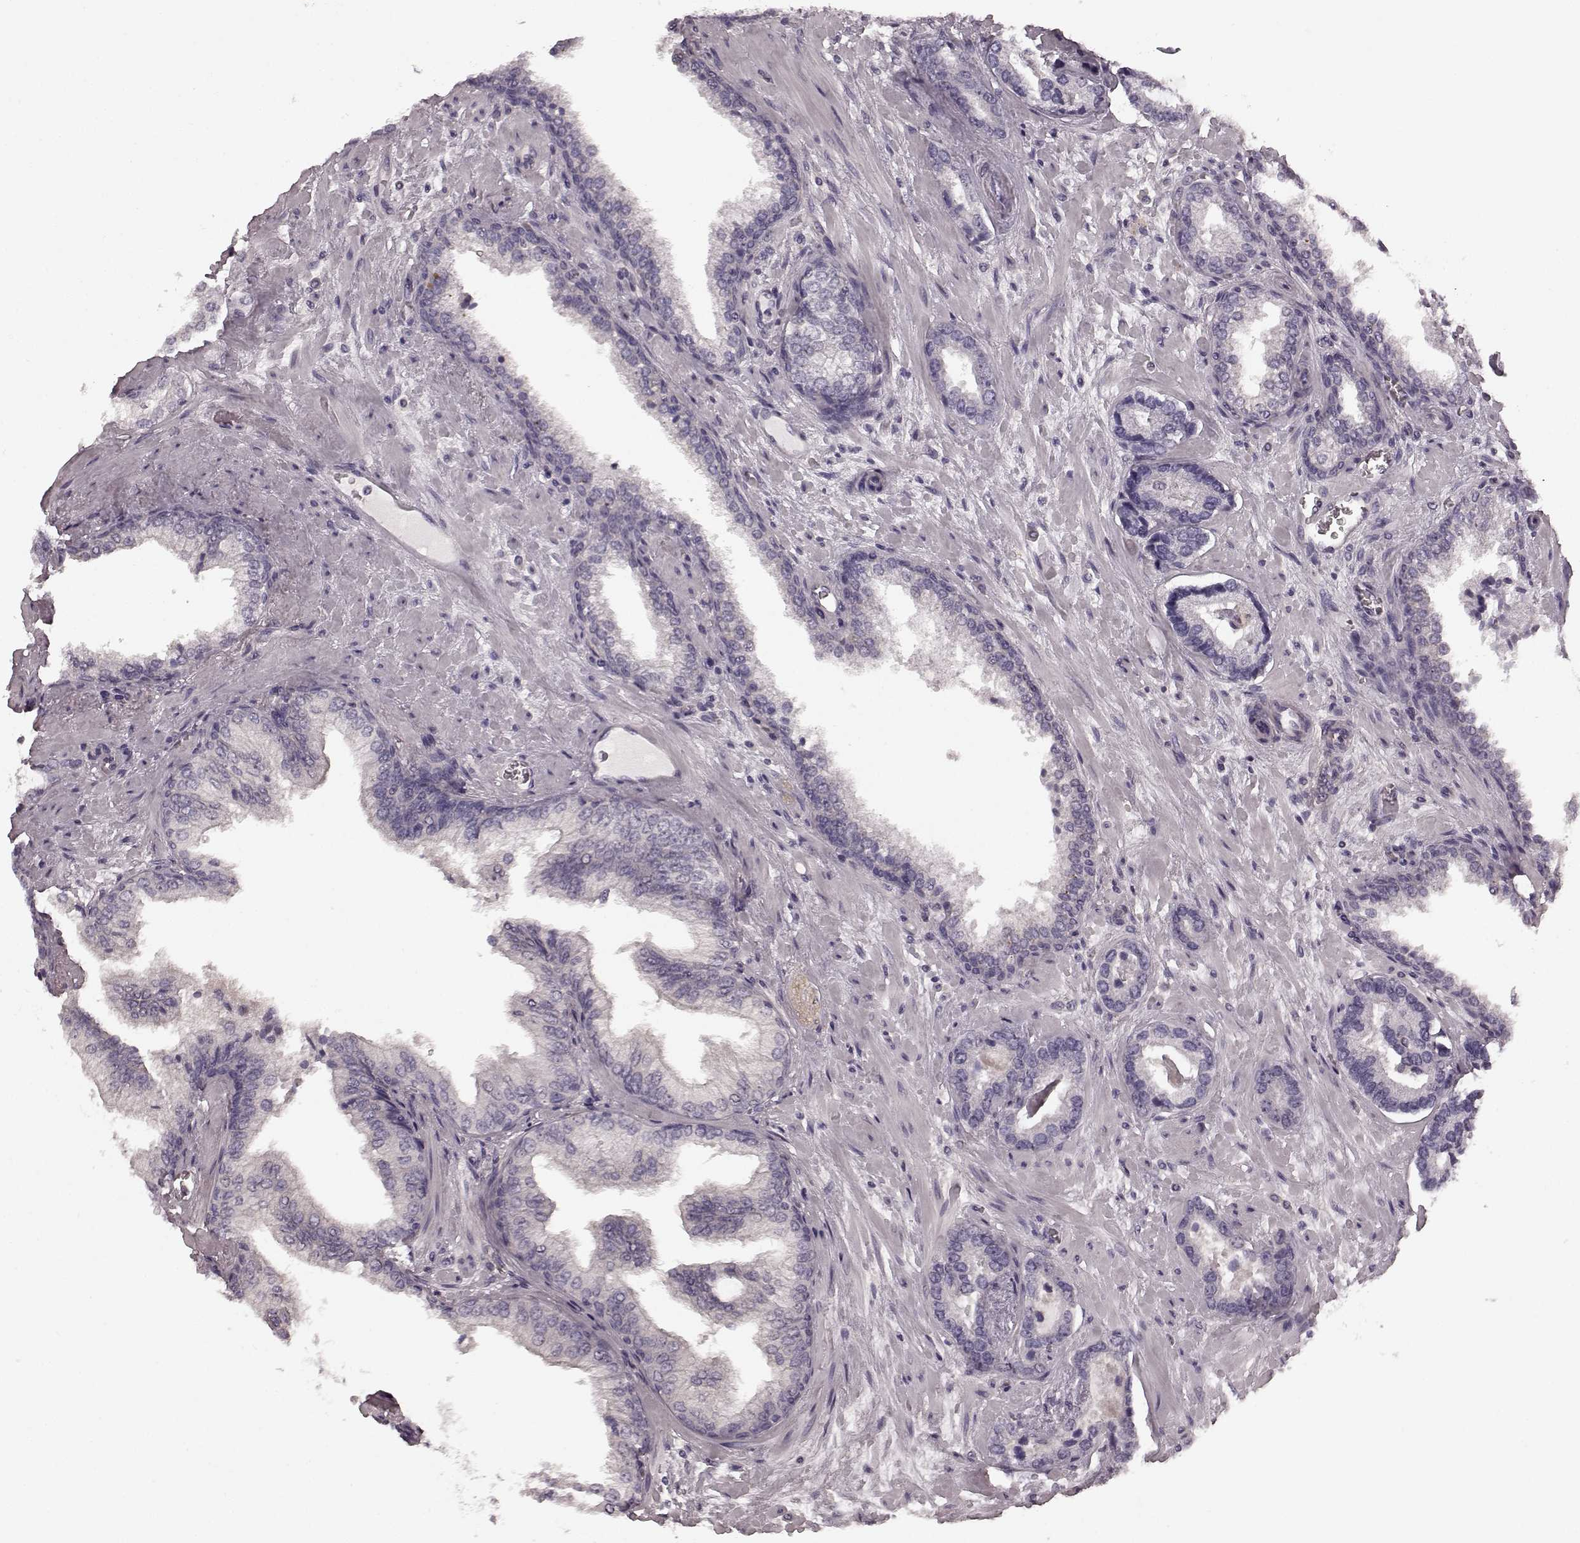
{"staining": {"intensity": "negative", "quantity": "none", "location": "none"}, "tissue": "prostate cancer", "cell_type": "Tumor cells", "image_type": "cancer", "snomed": [{"axis": "morphology", "description": "Adenocarcinoma, Low grade"}, {"axis": "topography", "description": "Prostate"}], "caption": "A histopathology image of prostate cancer stained for a protein exhibits no brown staining in tumor cells.", "gene": "PRKCE", "patient": {"sex": "male", "age": 61}}